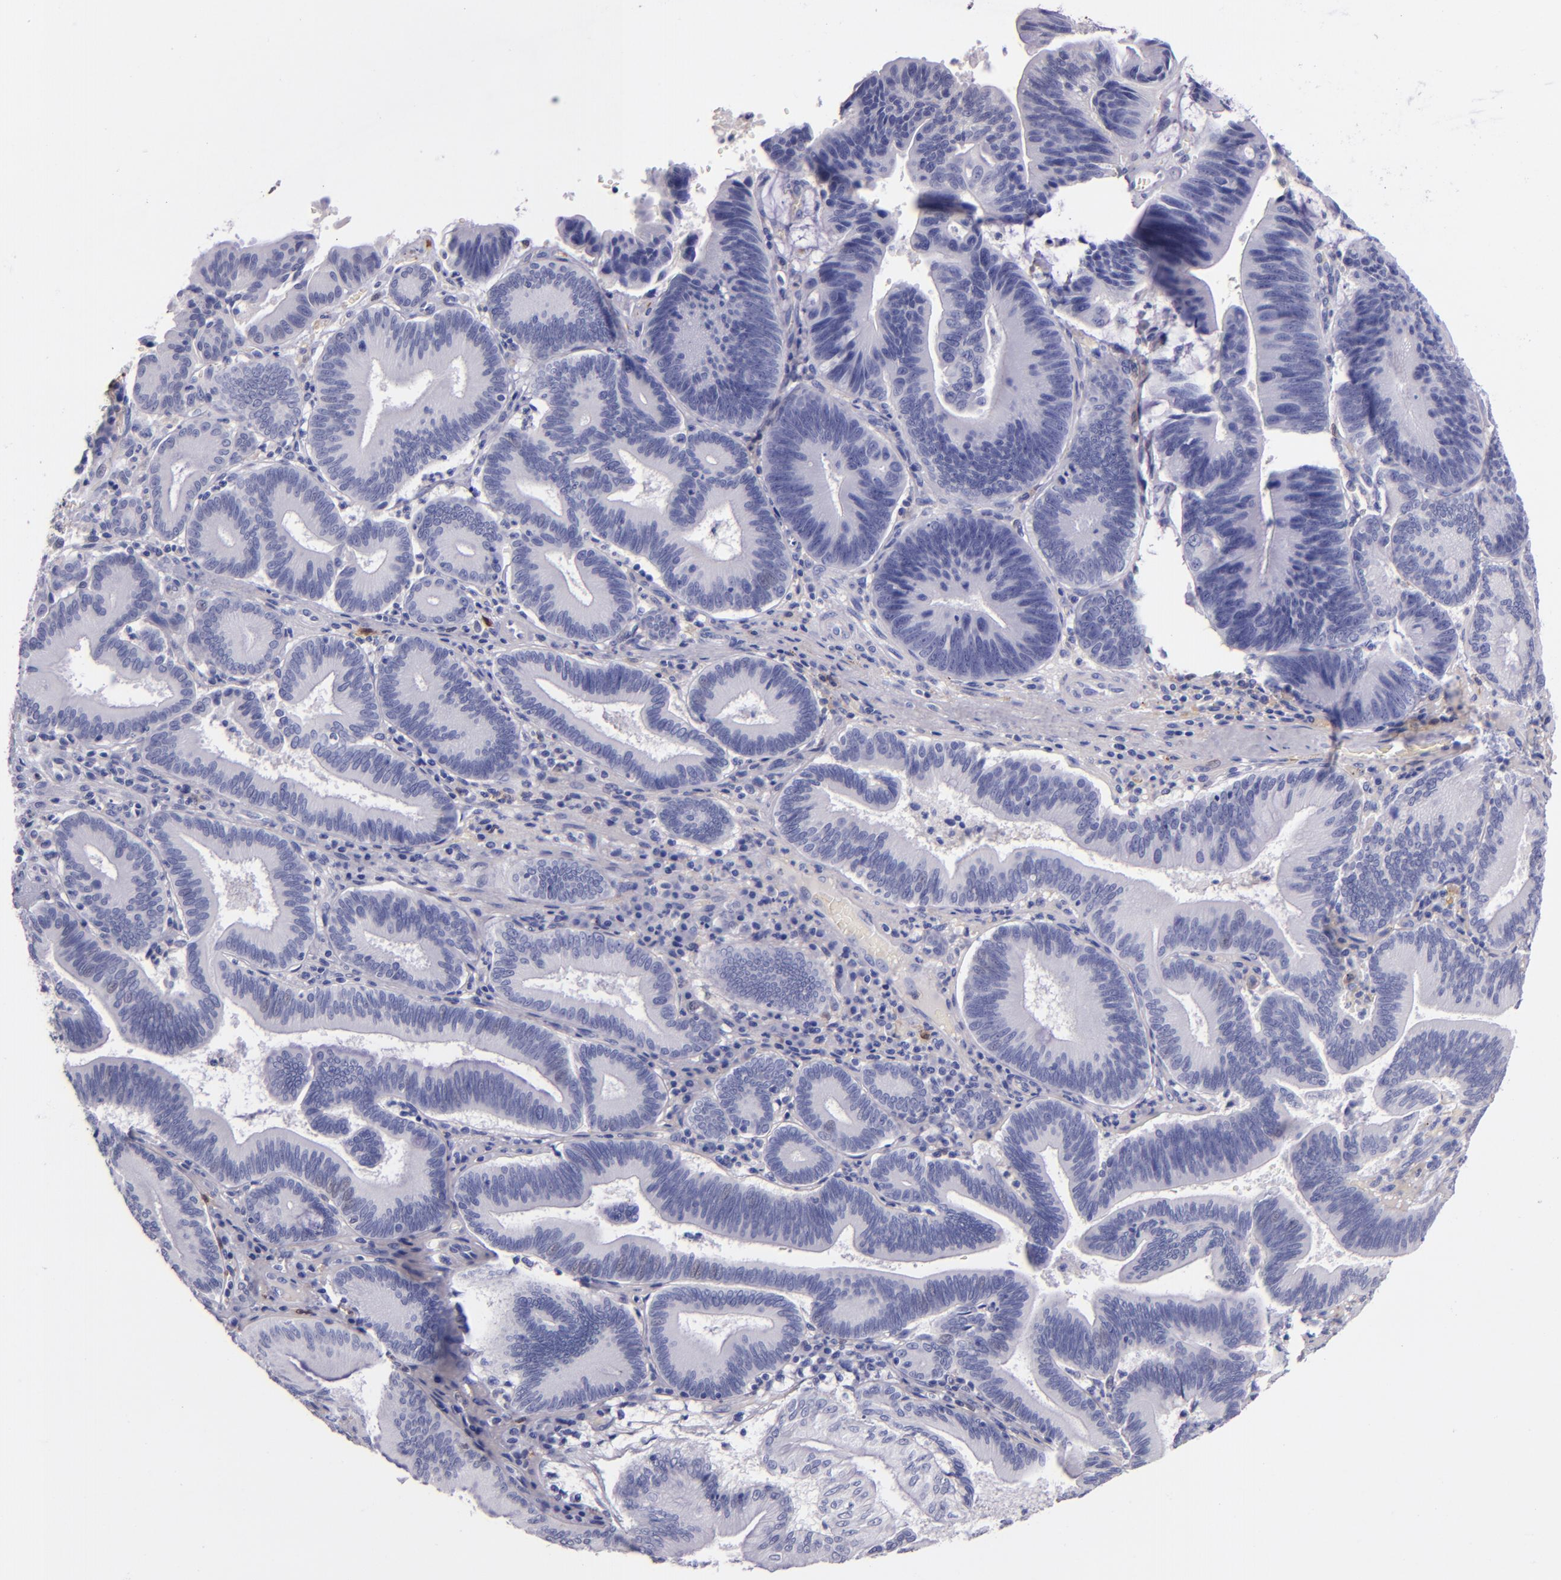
{"staining": {"intensity": "negative", "quantity": "none", "location": "none"}, "tissue": "pancreatic cancer", "cell_type": "Tumor cells", "image_type": "cancer", "snomed": [{"axis": "morphology", "description": "Adenocarcinoma, NOS"}, {"axis": "topography", "description": "Pancreas"}], "caption": "The immunohistochemistry photomicrograph has no significant positivity in tumor cells of adenocarcinoma (pancreatic) tissue.", "gene": "F13A1", "patient": {"sex": "male", "age": 82}}